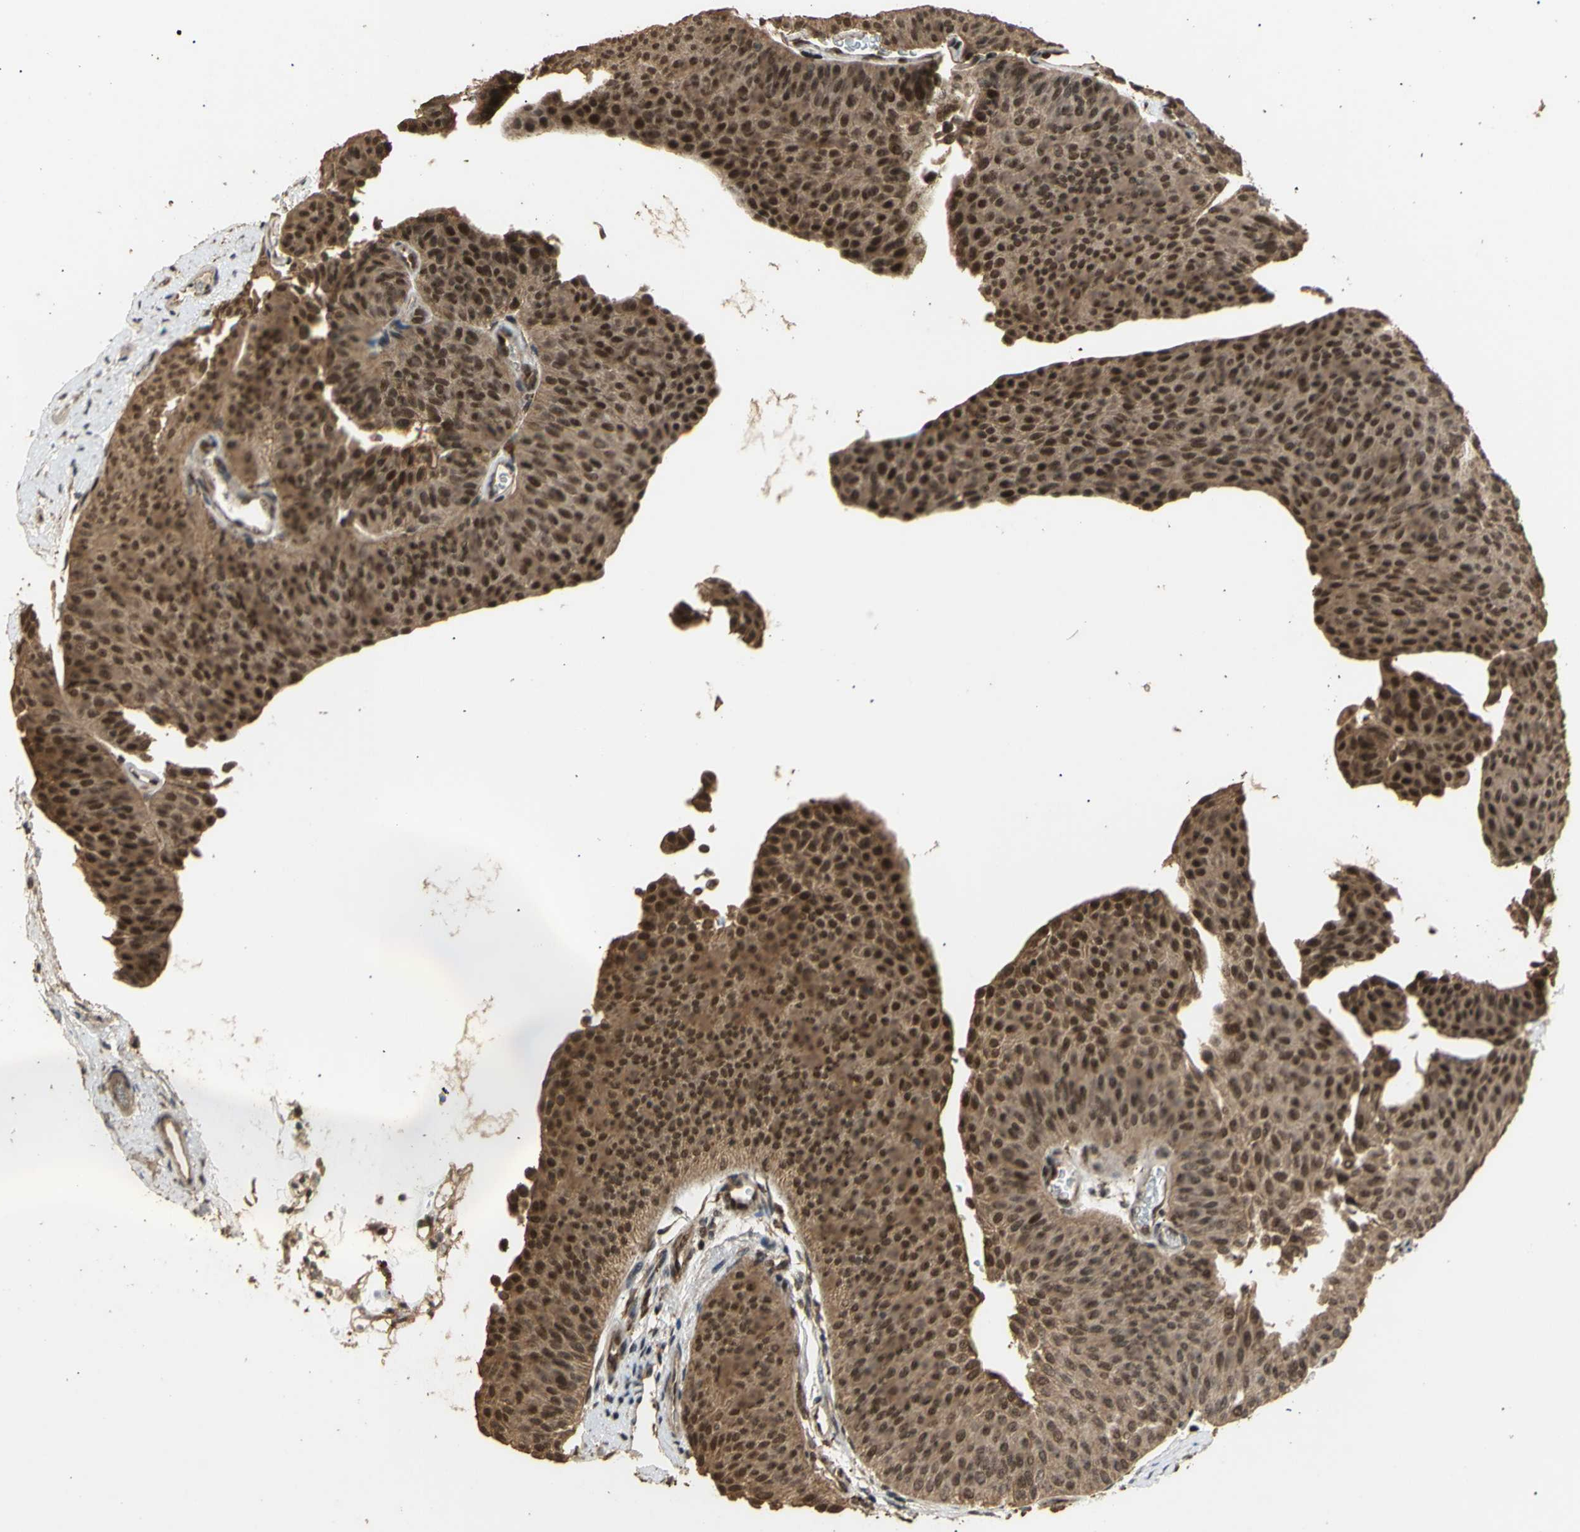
{"staining": {"intensity": "strong", "quantity": ">75%", "location": "cytoplasmic/membranous,nuclear"}, "tissue": "urothelial cancer", "cell_type": "Tumor cells", "image_type": "cancer", "snomed": [{"axis": "morphology", "description": "Urothelial carcinoma, Low grade"}, {"axis": "topography", "description": "Urinary bladder"}], "caption": "Urothelial cancer stained with immunohistochemistry (IHC) demonstrates strong cytoplasmic/membranous and nuclear expression in approximately >75% of tumor cells.", "gene": "GTF2E2", "patient": {"sex": "female", "age": 60}}